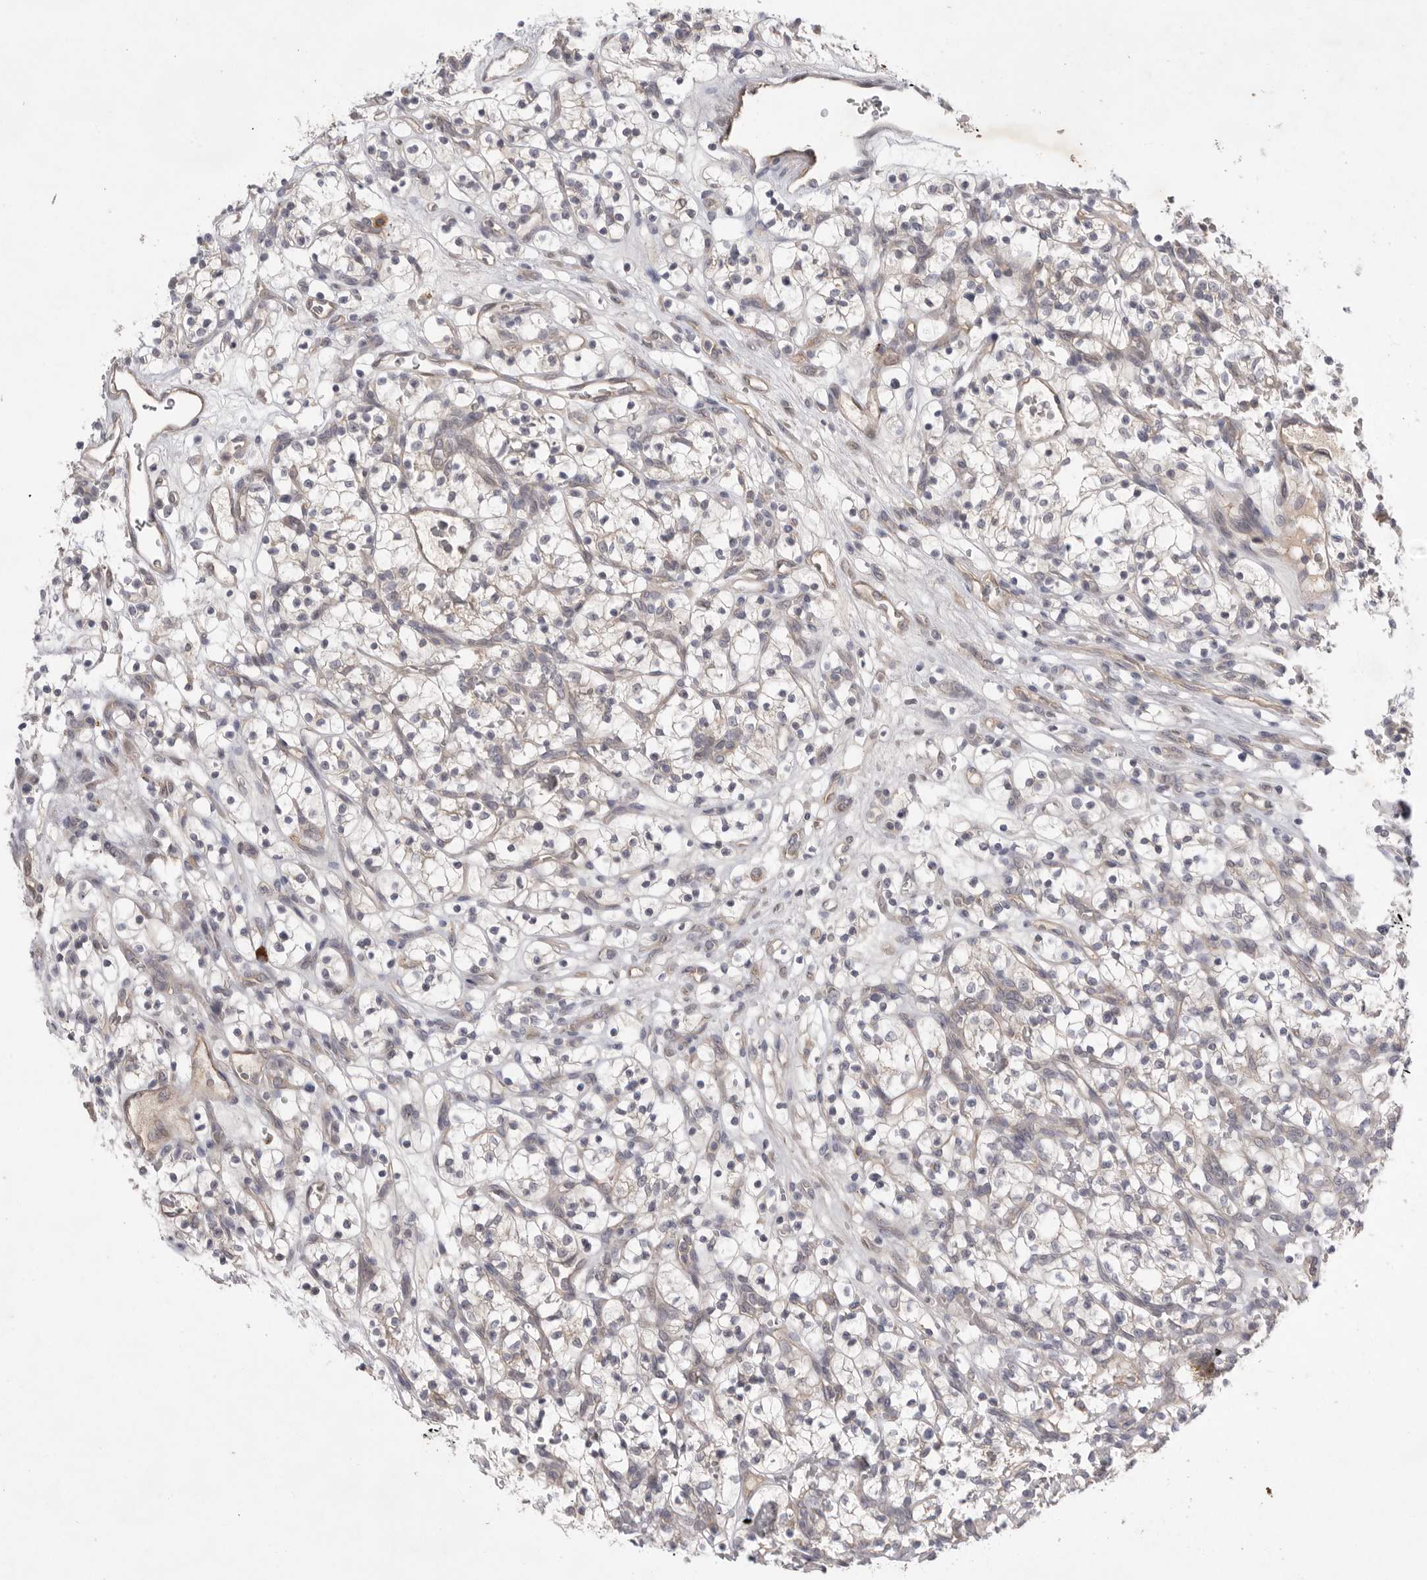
{"staining": {"intensity": "negative", "quantity": "none", "location": "none"}, "tissue": "renal cancer", "cell_type": "Tumor cells", "image_type": "cancer", "snomed": [{"axis": "morphology", "description": "Adenocarcinoma, NOS"}, {"axis": "topography", "description": "Kidney"}], "caption": "Tumor cells are negative for brown protein staining in adenocarcinoma (renal).", "gene": "NRCAM", "patient": {"sex": "female", "age": 57}}